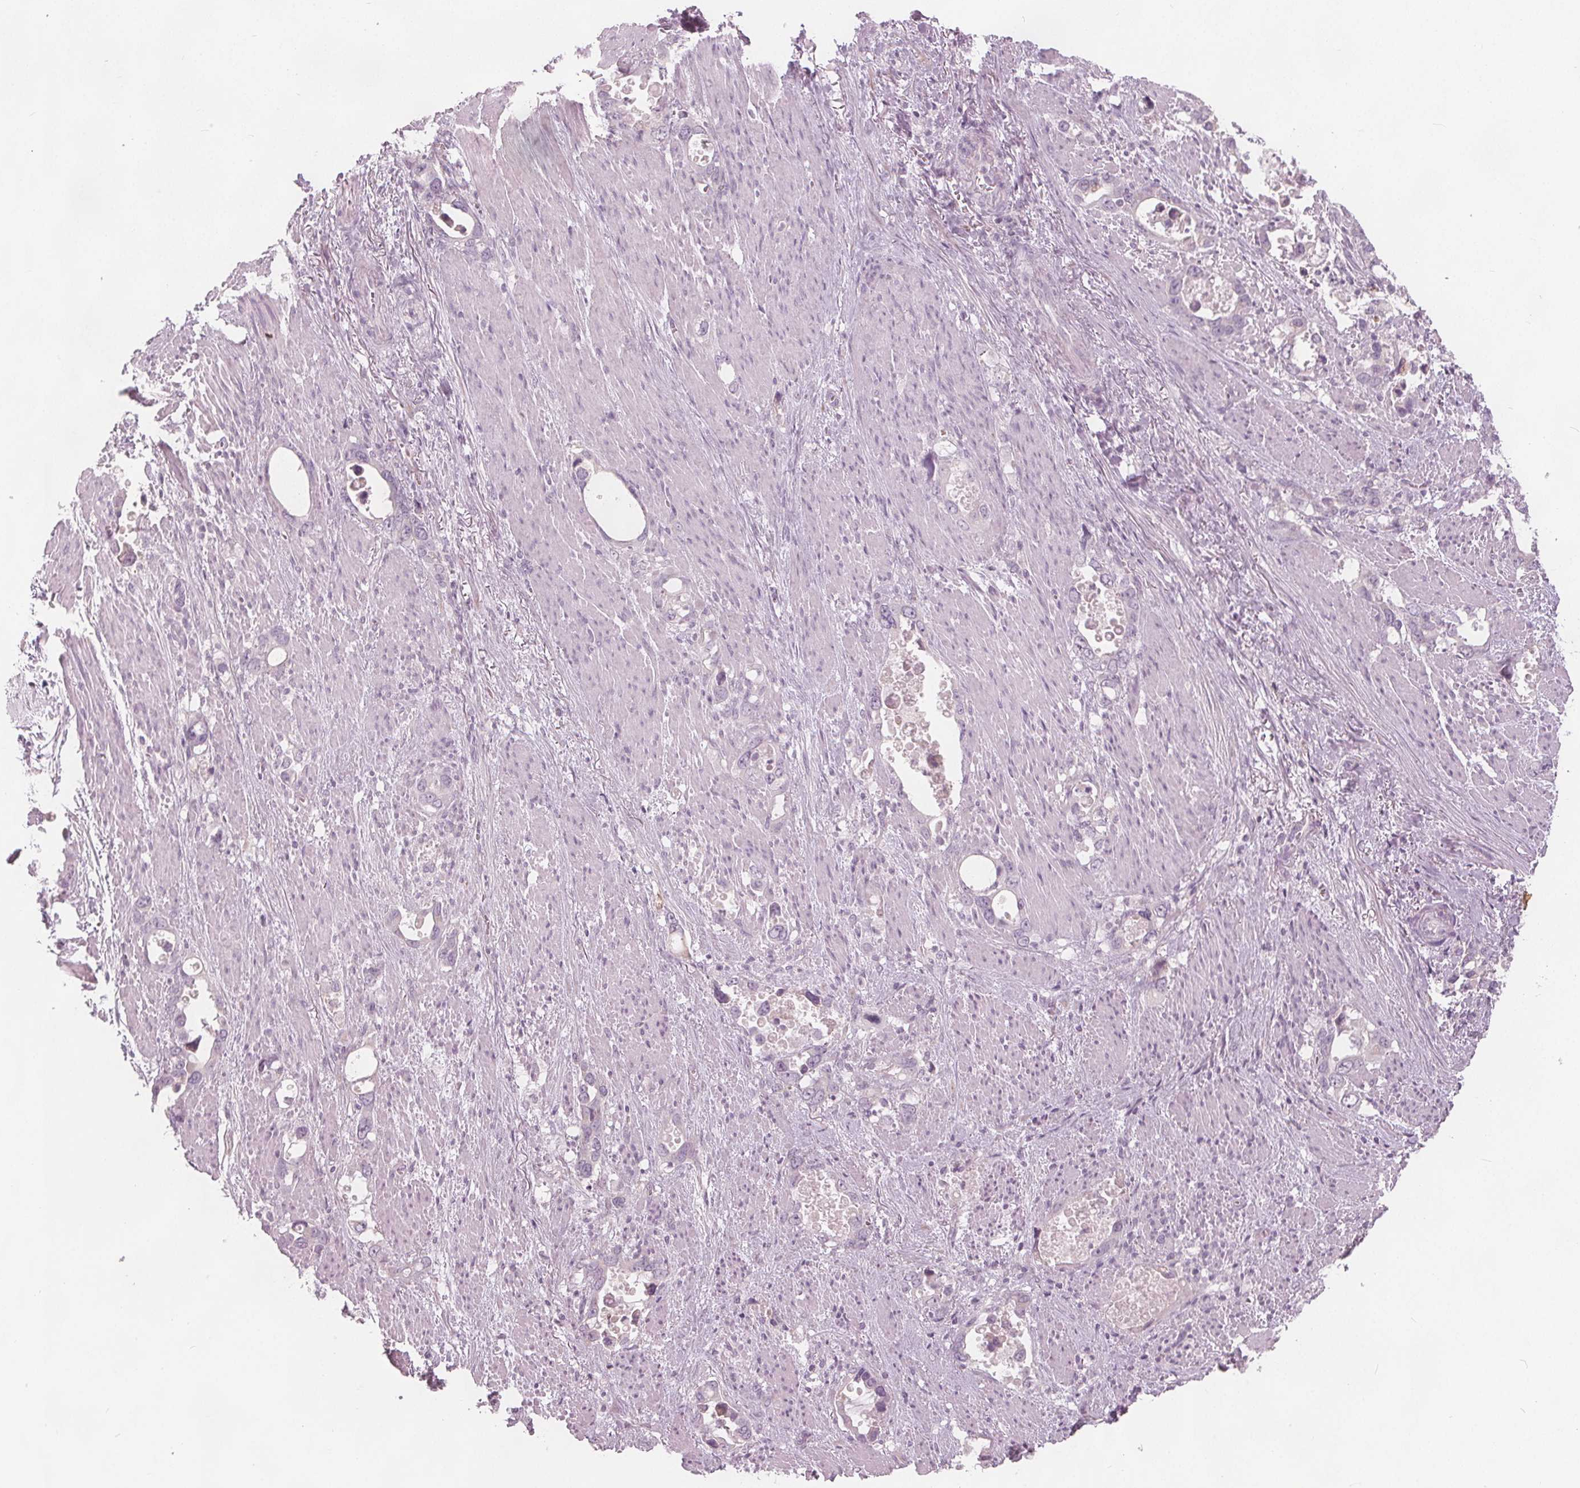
{"staining": {"intensity": "negative", "quantity": "none", "location": "none"}, "tissue": "stomach cancer", "cell_type": "Tumor cells", "image_type": "cancer", "snomed": [{"axis": "morphology", "description": "Normal tissue, NOS"}, {"axis": "morphology", "description": "Adenocarcinoma, NOS"}, {"axis": "topography", "description": "Esophagus"}, {"axis": "topography", "description": "Stomach, upper"}], "caption": "Tumor cells are negative for protein expression in human stomach adenocarcinoma.", "gene": "BRSK1", "patient": {"sex": "male", "age": 74}}